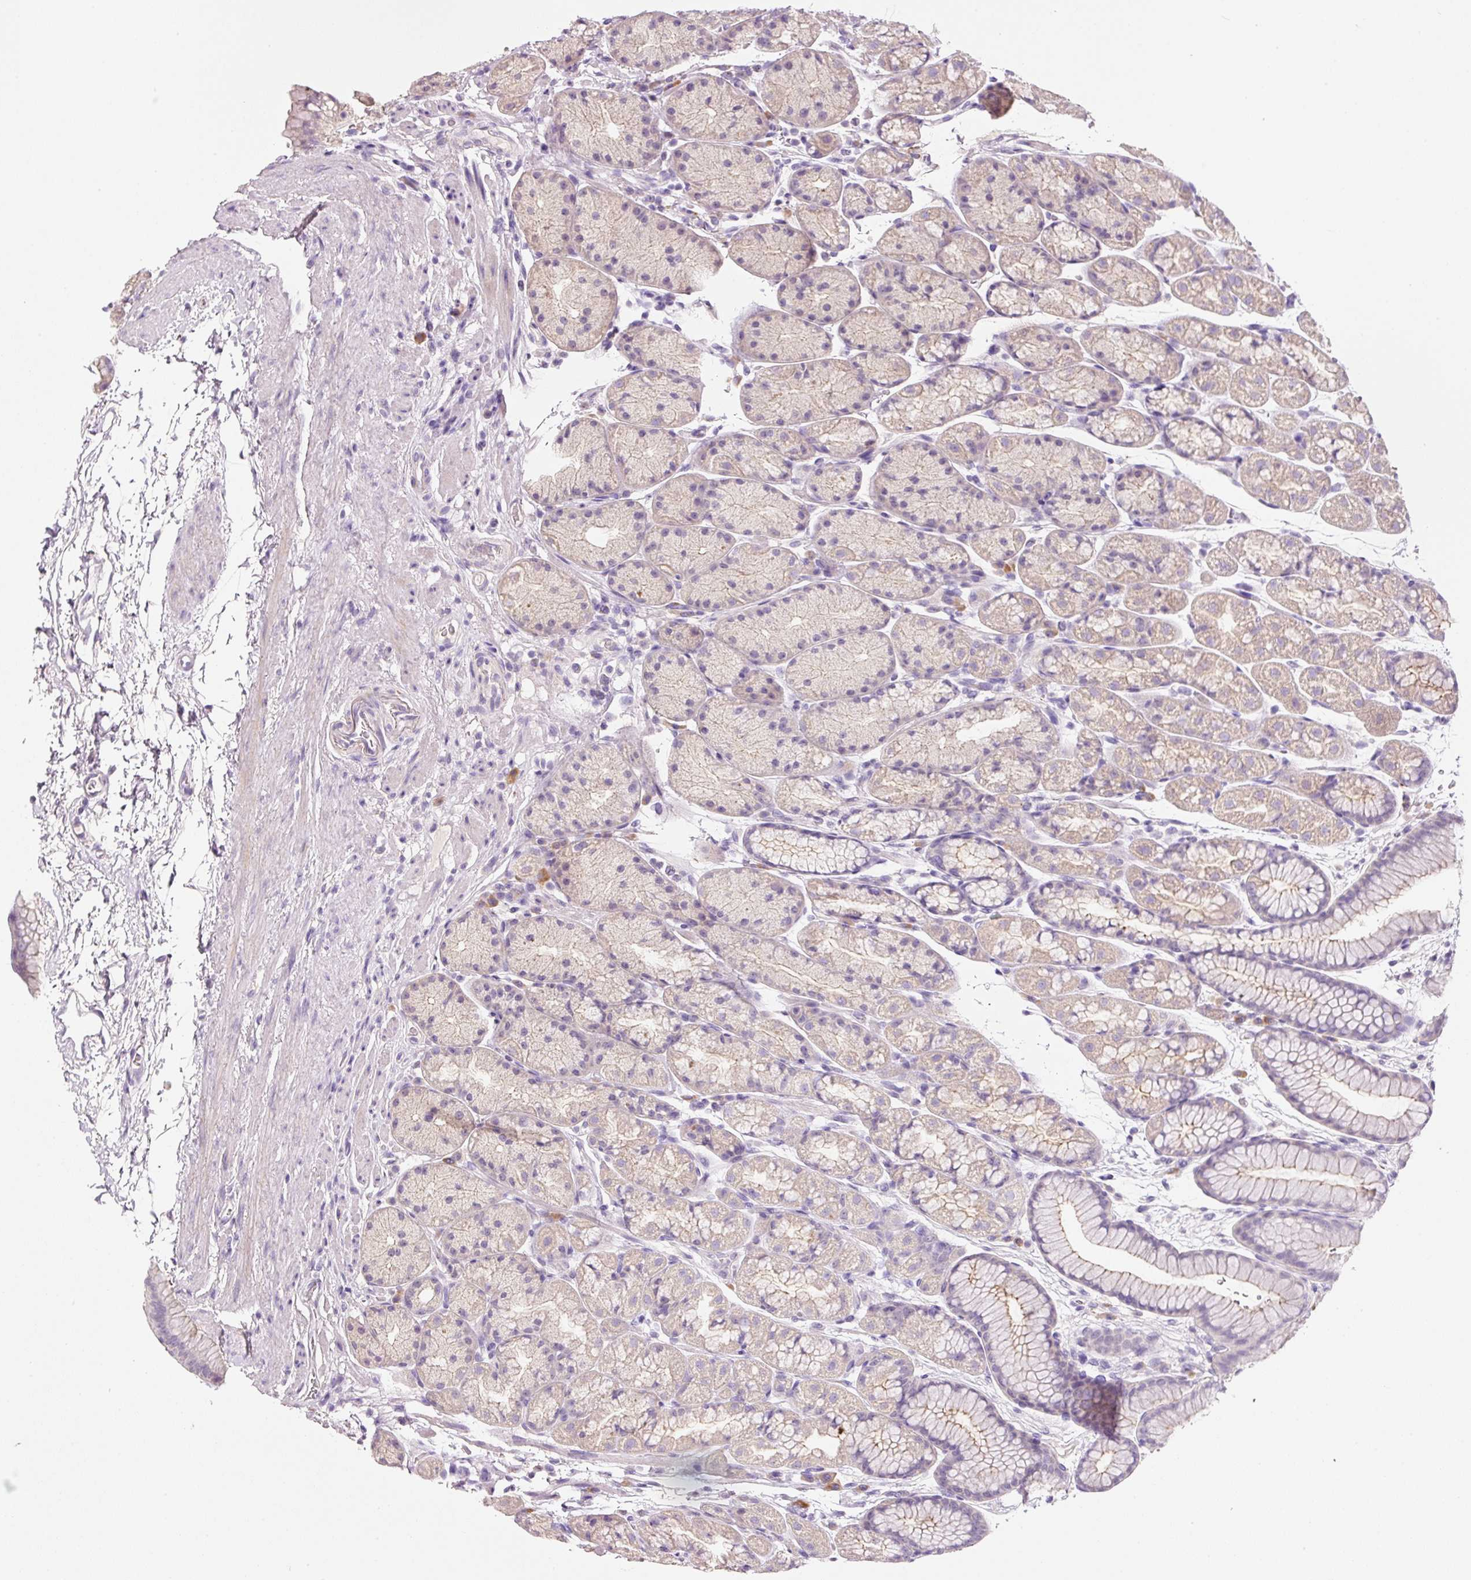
{"staining": {"intensity": "negative", "quantity": "none", "location": "none"}, "tissue": "stomach", "cell_type": "Glandular cells", "image_type": "normal", "snomed": [{"axis": "morphology", "description": "Normal tissue, NOS"}, {"axis": "topography", "description": "Stomach, lower"}], "caption": "There is no significant expression in glandular cells of stomach. (Stains: DAB (3,3'-diaminobenzidine) immunohistochemistry (IHC) with hematoxylin counter stain, Microscopy: brightfield microscopy at high magnification).", "gene": "TENT5C", "patient": {"sex": "male", "age": 67}}